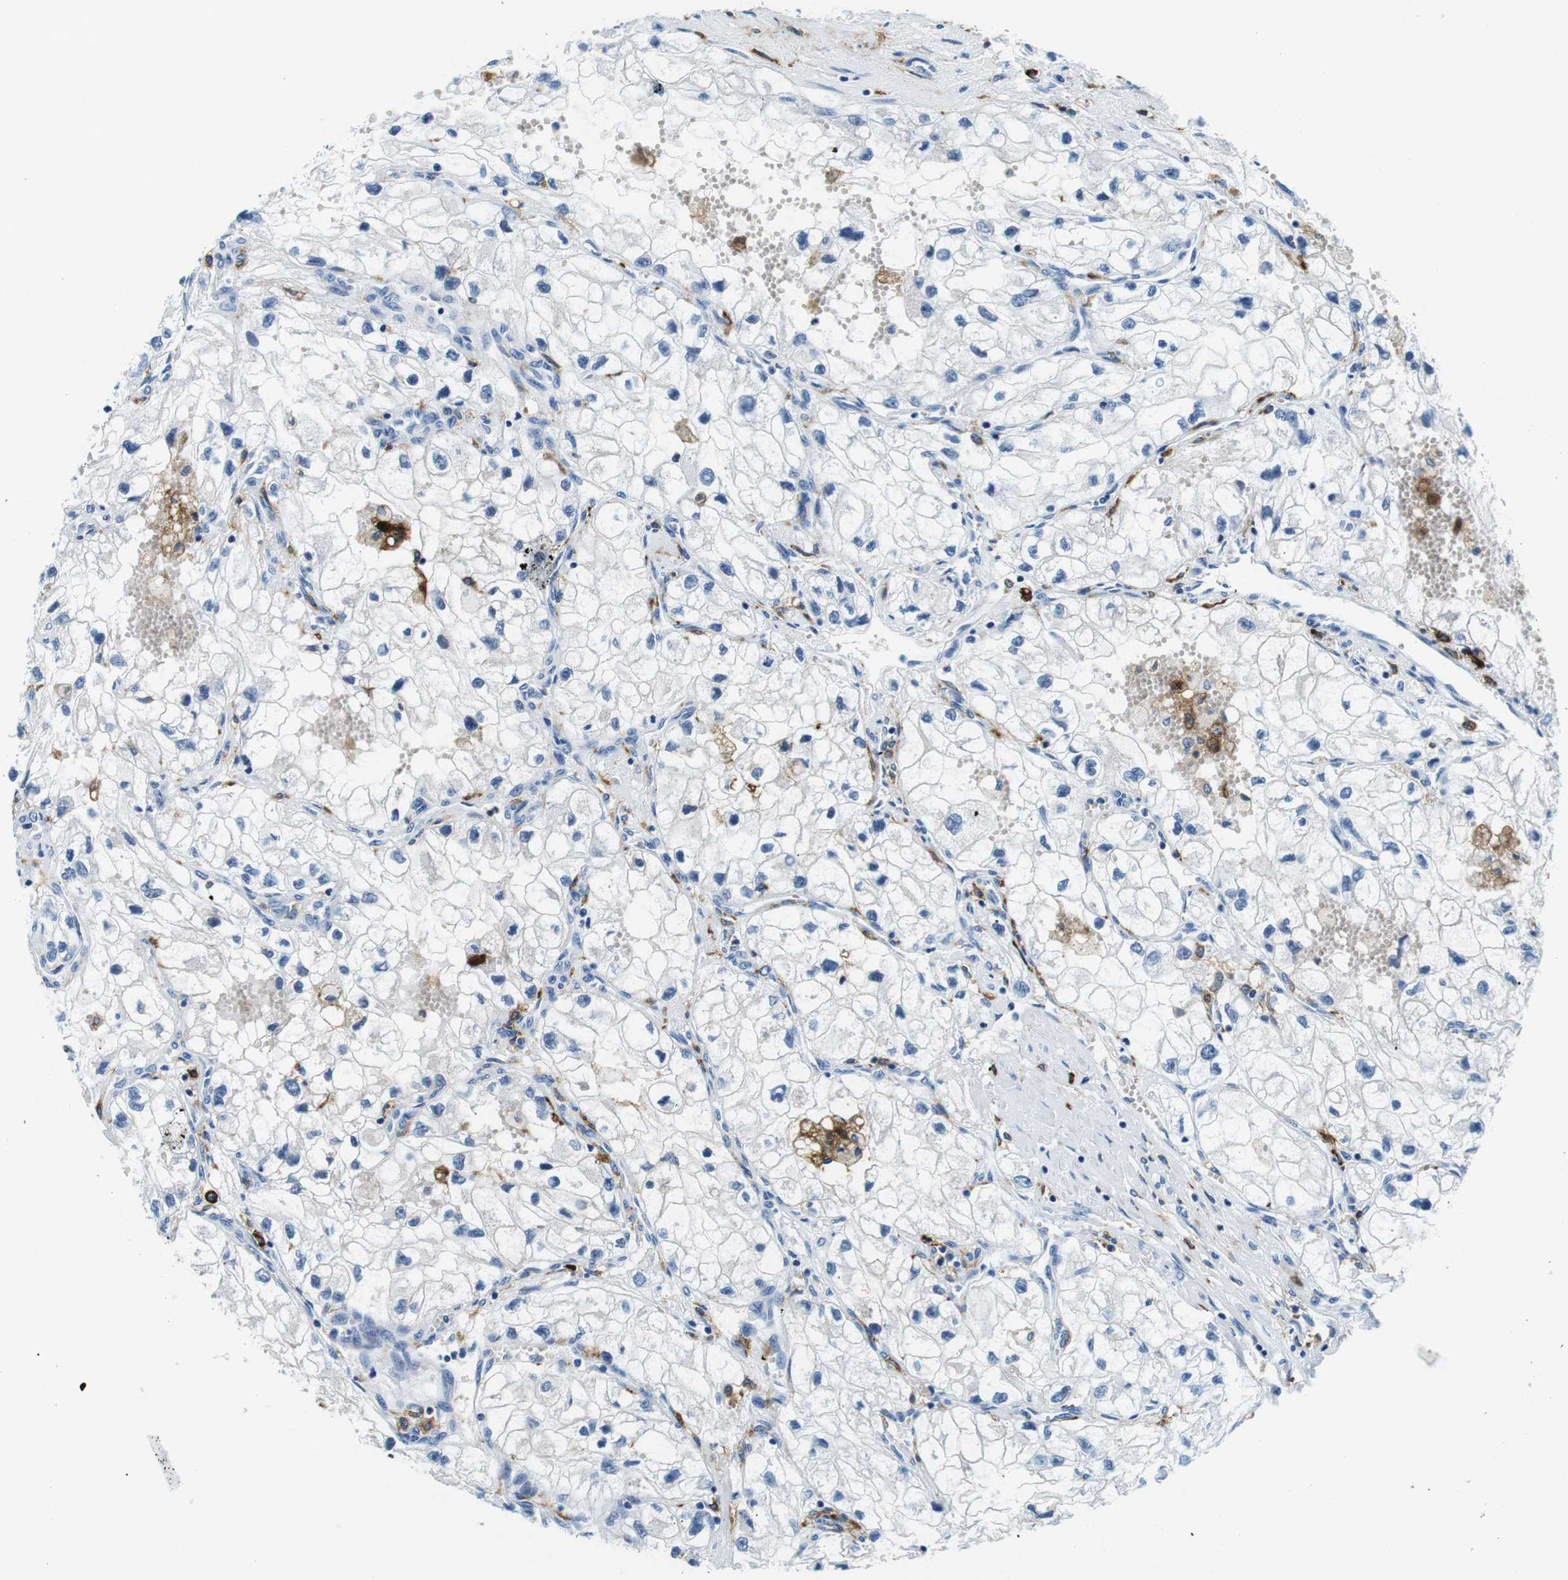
{"staining": {"intensity": "negative", "quantity": "none", "location": "none"}, "tissue": "renal cancer", "cell_type": "Tumor cells", "image_type": "cancer", "snomed": [{"axis": "morphology", "description": "Adenocarcinoma, NOS"}, {"axis": "topography", "description": "Kidney"}], "caption": "DAB (3,3'-diaminobenzidine) immunohistochemical staining of human renal cancer shows no significant expression in tumor cells.", "gene": "HLA-DRB1", "patient": {"sex": "female", "age": 70}}